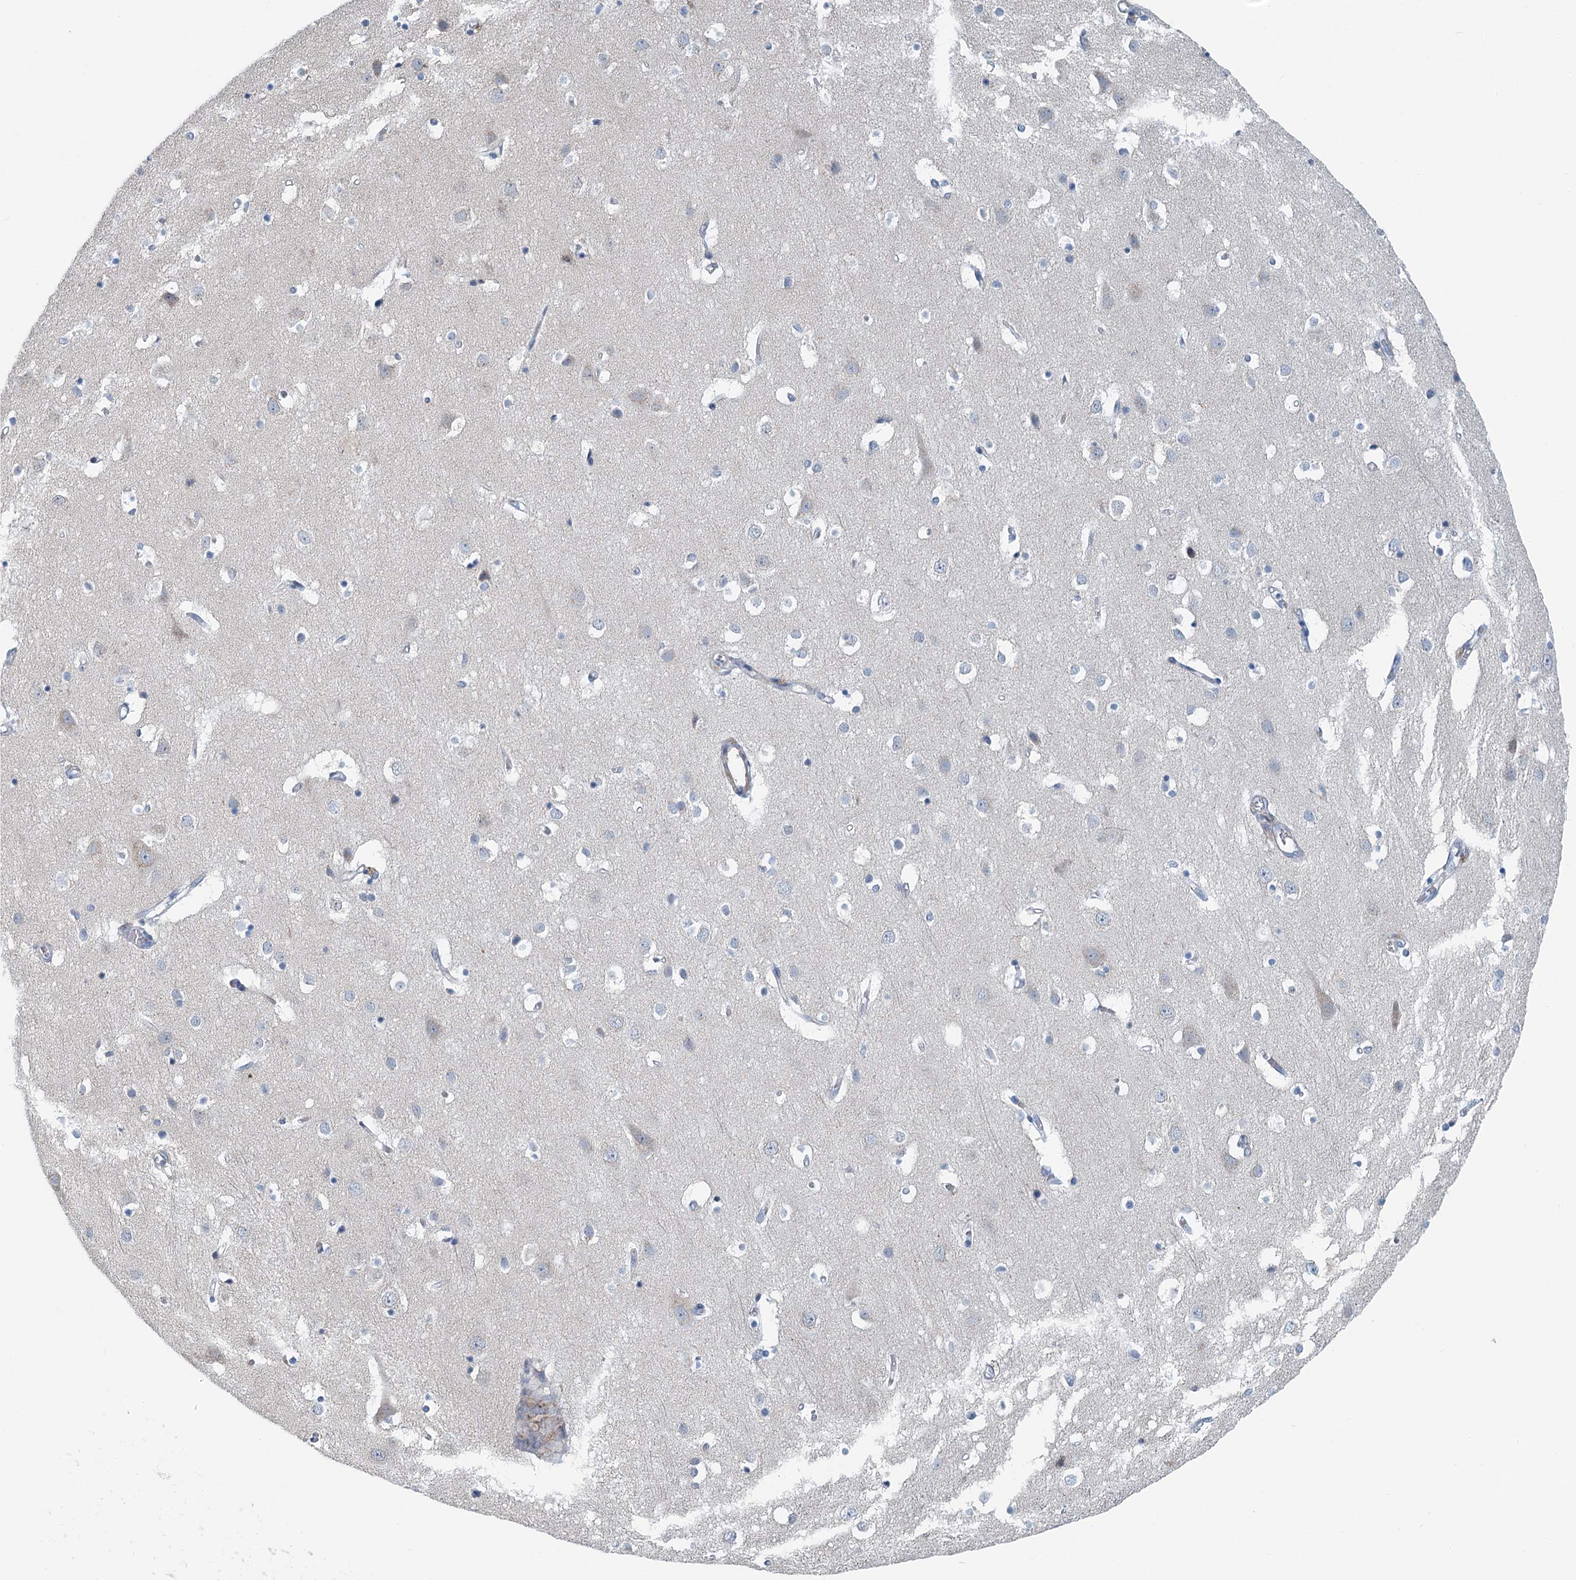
{"staining": {"intensity": "negative", "quantity": "none", "location": "none"}, "tissue": "cerebral cortex", "cell_type": "Endothelial cells", "image_type": "normal", "snomed": [{"axis": "morphology", "description": "Normal tissue, NOS"}, {"axis": "topography", "description": "Cerebral cortex"}], "caption": "Protein analysis of unremarkable cerebral cortex demonstrates no significant staining in endothelial cells. (Stains: DAB (3,3'-diaminobenzidine) IHC with hematoxylin counter stain, Microscopy: brightfield microscopy at high magnification).", "gene": "ZNF527", "patient": {"sex": "male", "age": 54}}